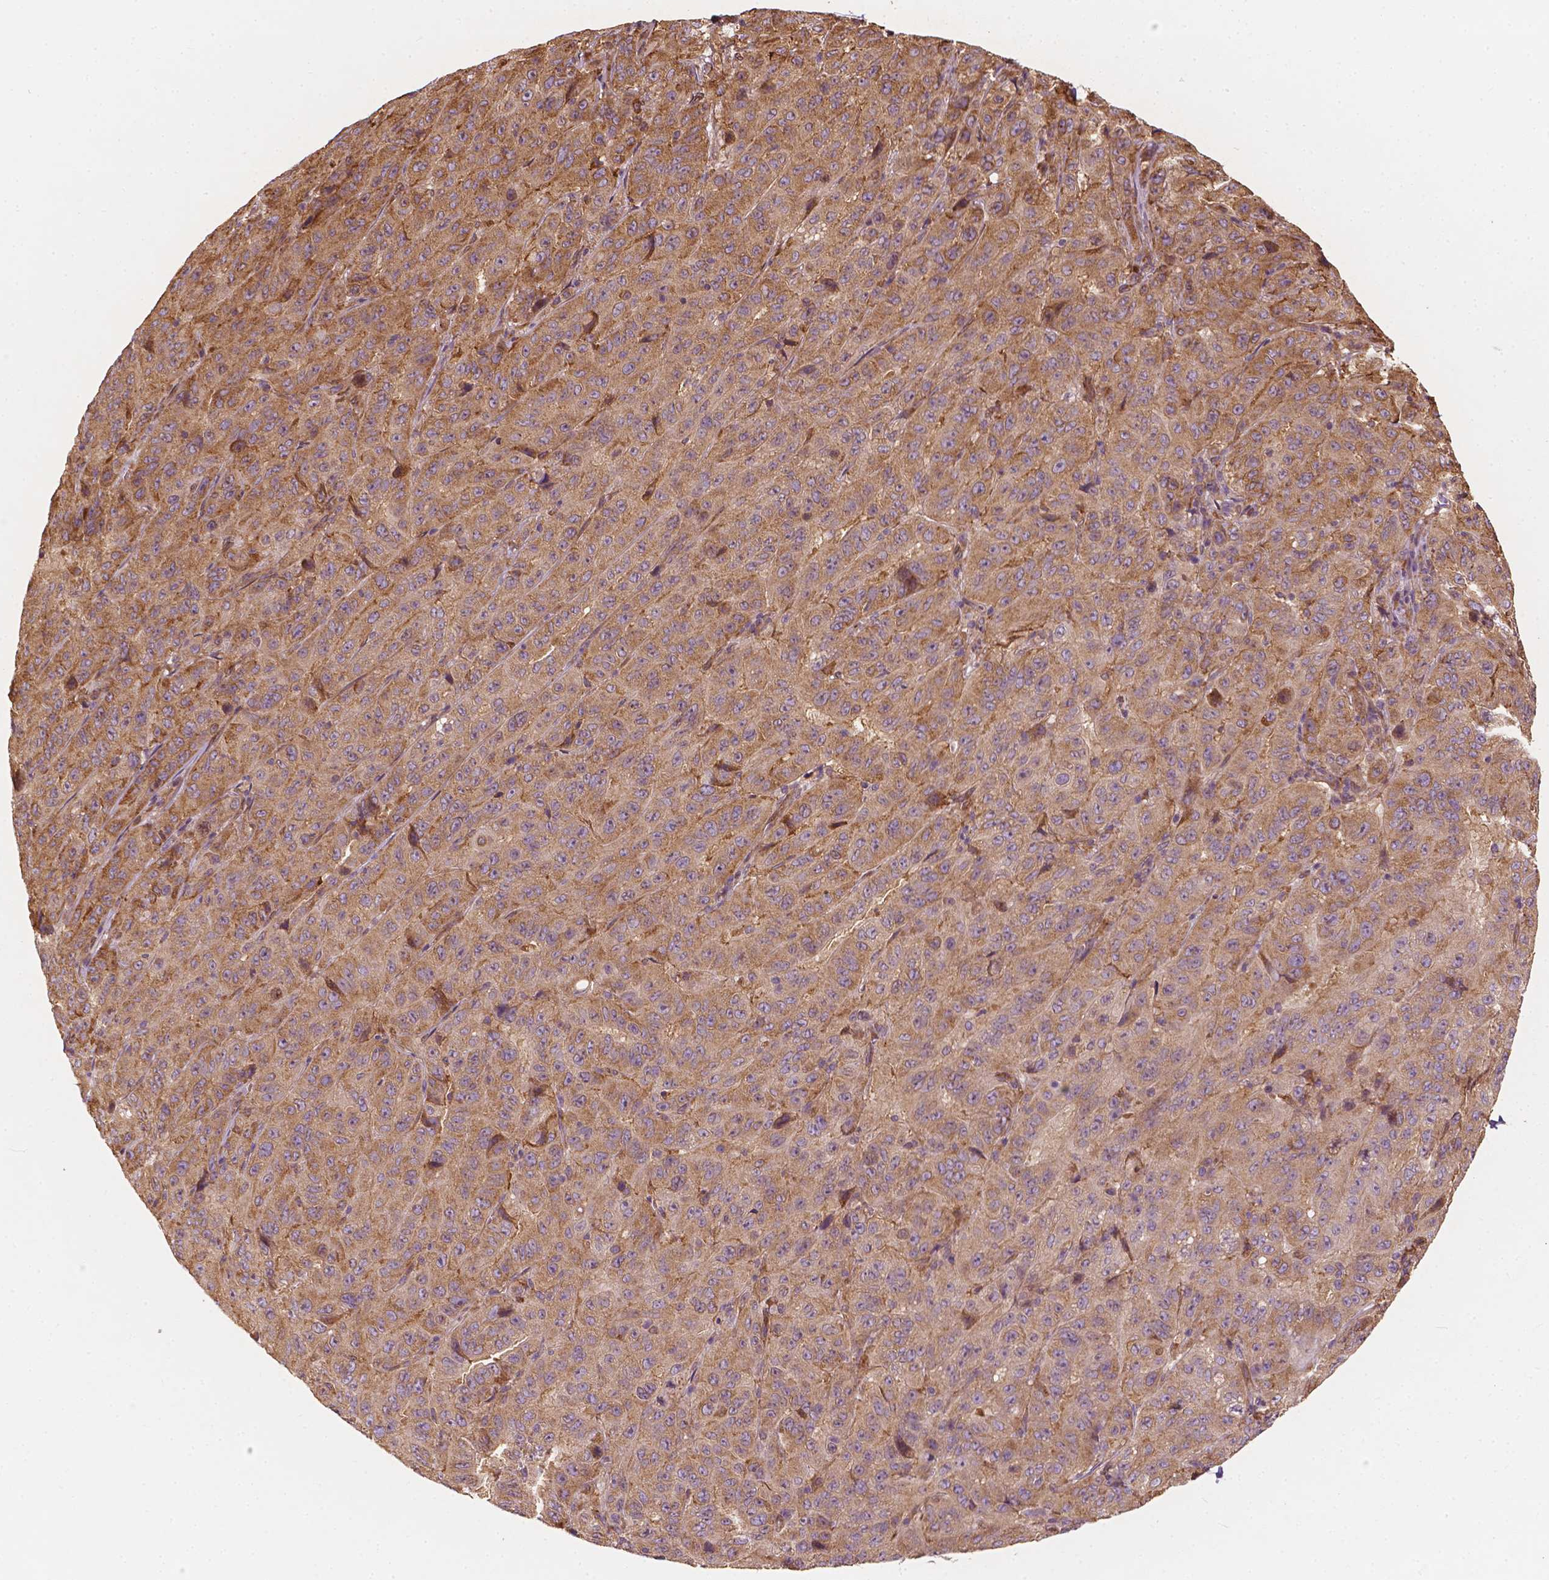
{"staining": {"intensity": "moderate", "quantity": ">75%", "location": "cytoplasmic/membranous"}, "tissue": "pancreatic cancer", "cell_type": "Tumor cells", "image_type": "cancer", "snomed": [{"axis": "morphology", "description": "Adenocarcinoma, NOS"}, {"axis": "topography", "description": "Pancreas"}], "caption": "Immunohistochemical staining of human pancreatic cancer (adenocarcinoma) exhibits moderate cytoplasmic/membranous protein expression in about >75% of tumor cells.", "gene": "G3BP1", "patient": {"sex": "male", "age": 63}}